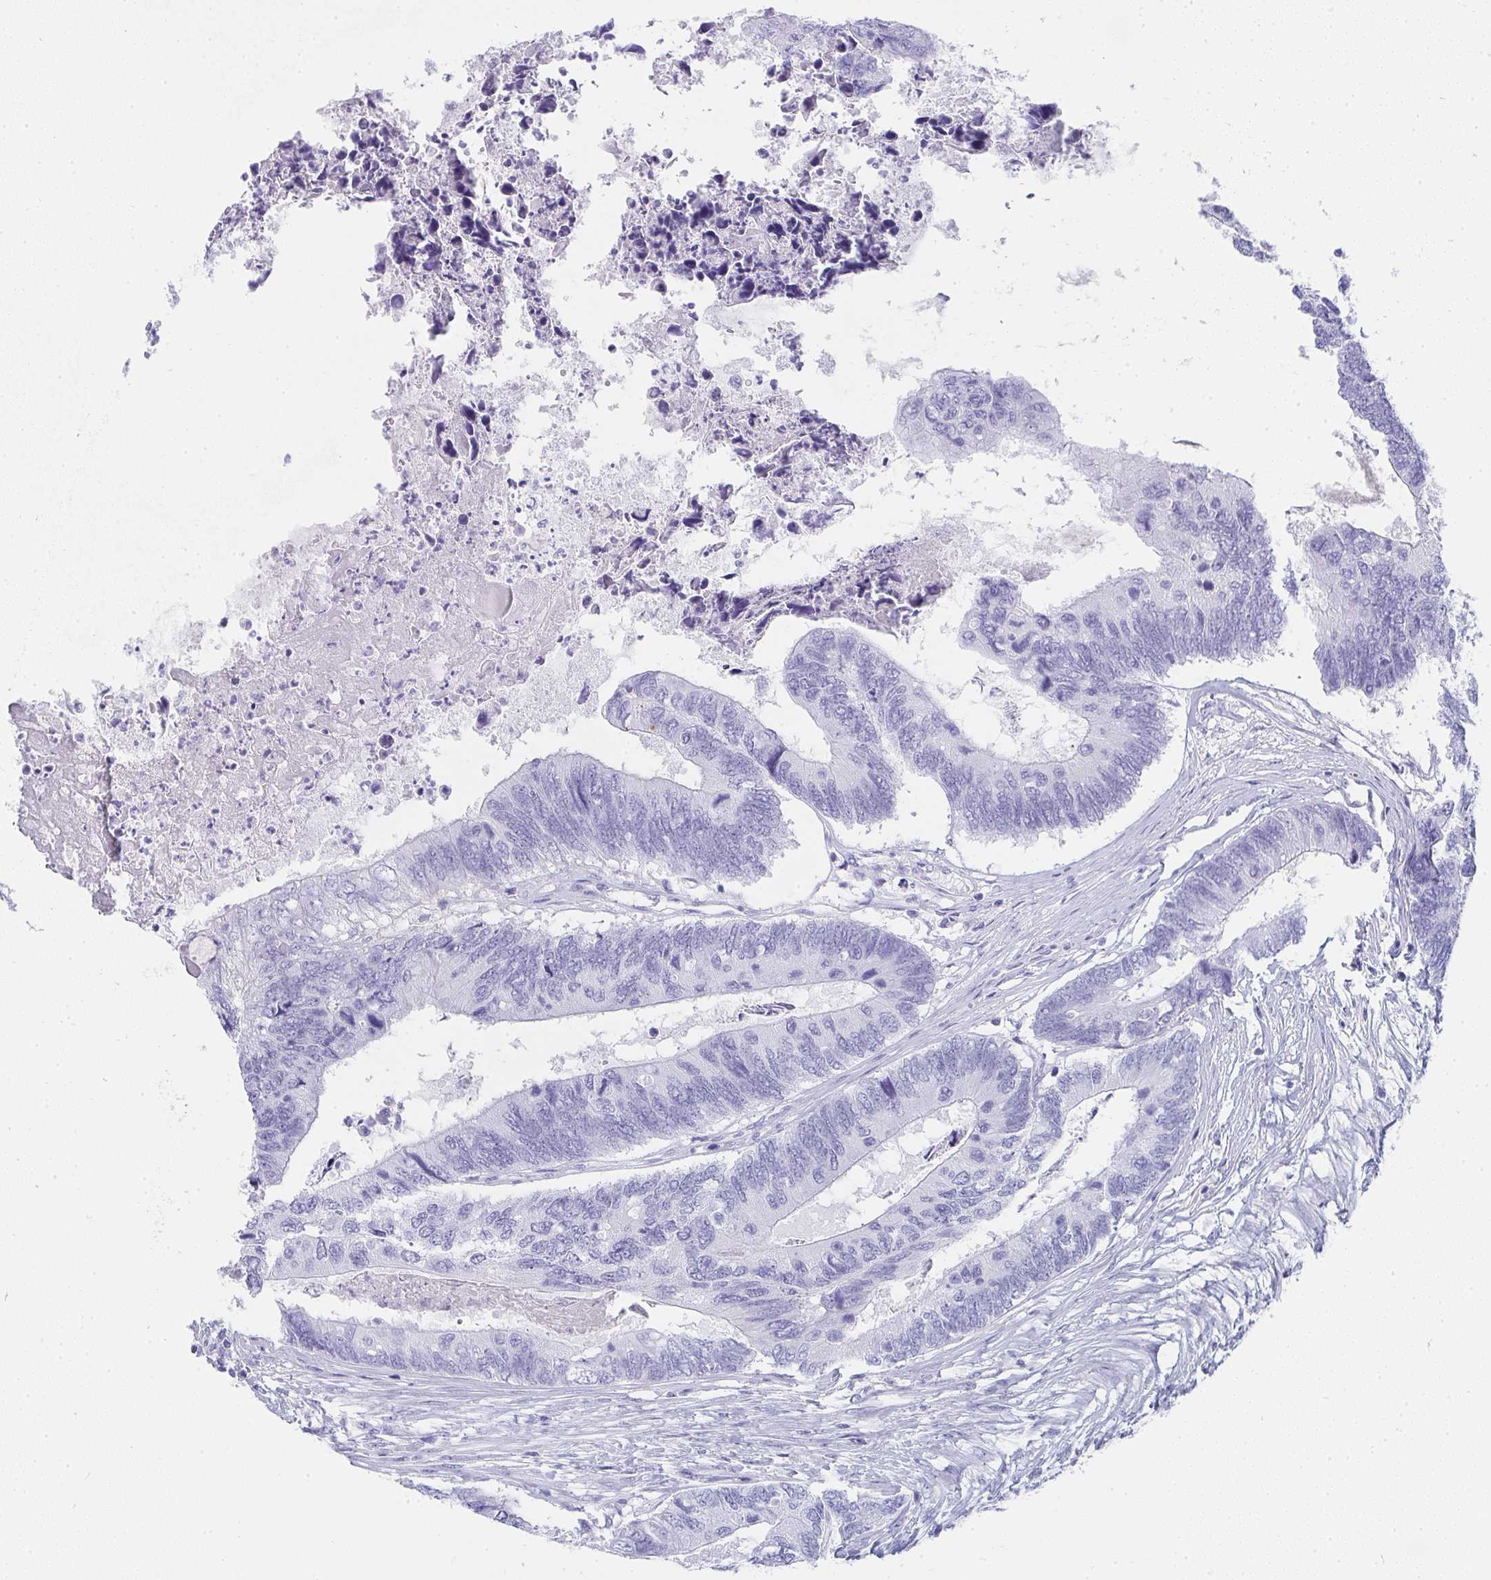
{"staining": {"intensity": "negative", "quantity": "none", "location": "none"}, "tissue": "colorectal cancer", "cell_type": "Tumor cells", "image_type": "cancer", "snomed": [{"axis": "morphology", "description": "Adenocarcinoma, NOS"}, {"axis": "topography", "description": "Colon"}], "caption": "Colorectal cancer was stained to show a protein in brown. There is no significant positivity in tumor cells. Brightfield microscopy of immunohistochemistry (IHC) stained with DAB (brown) and hematoxylin (blue), captured at high magnification.", "gene": "PRND", "patient": {"sex": "female", "age": 67}}